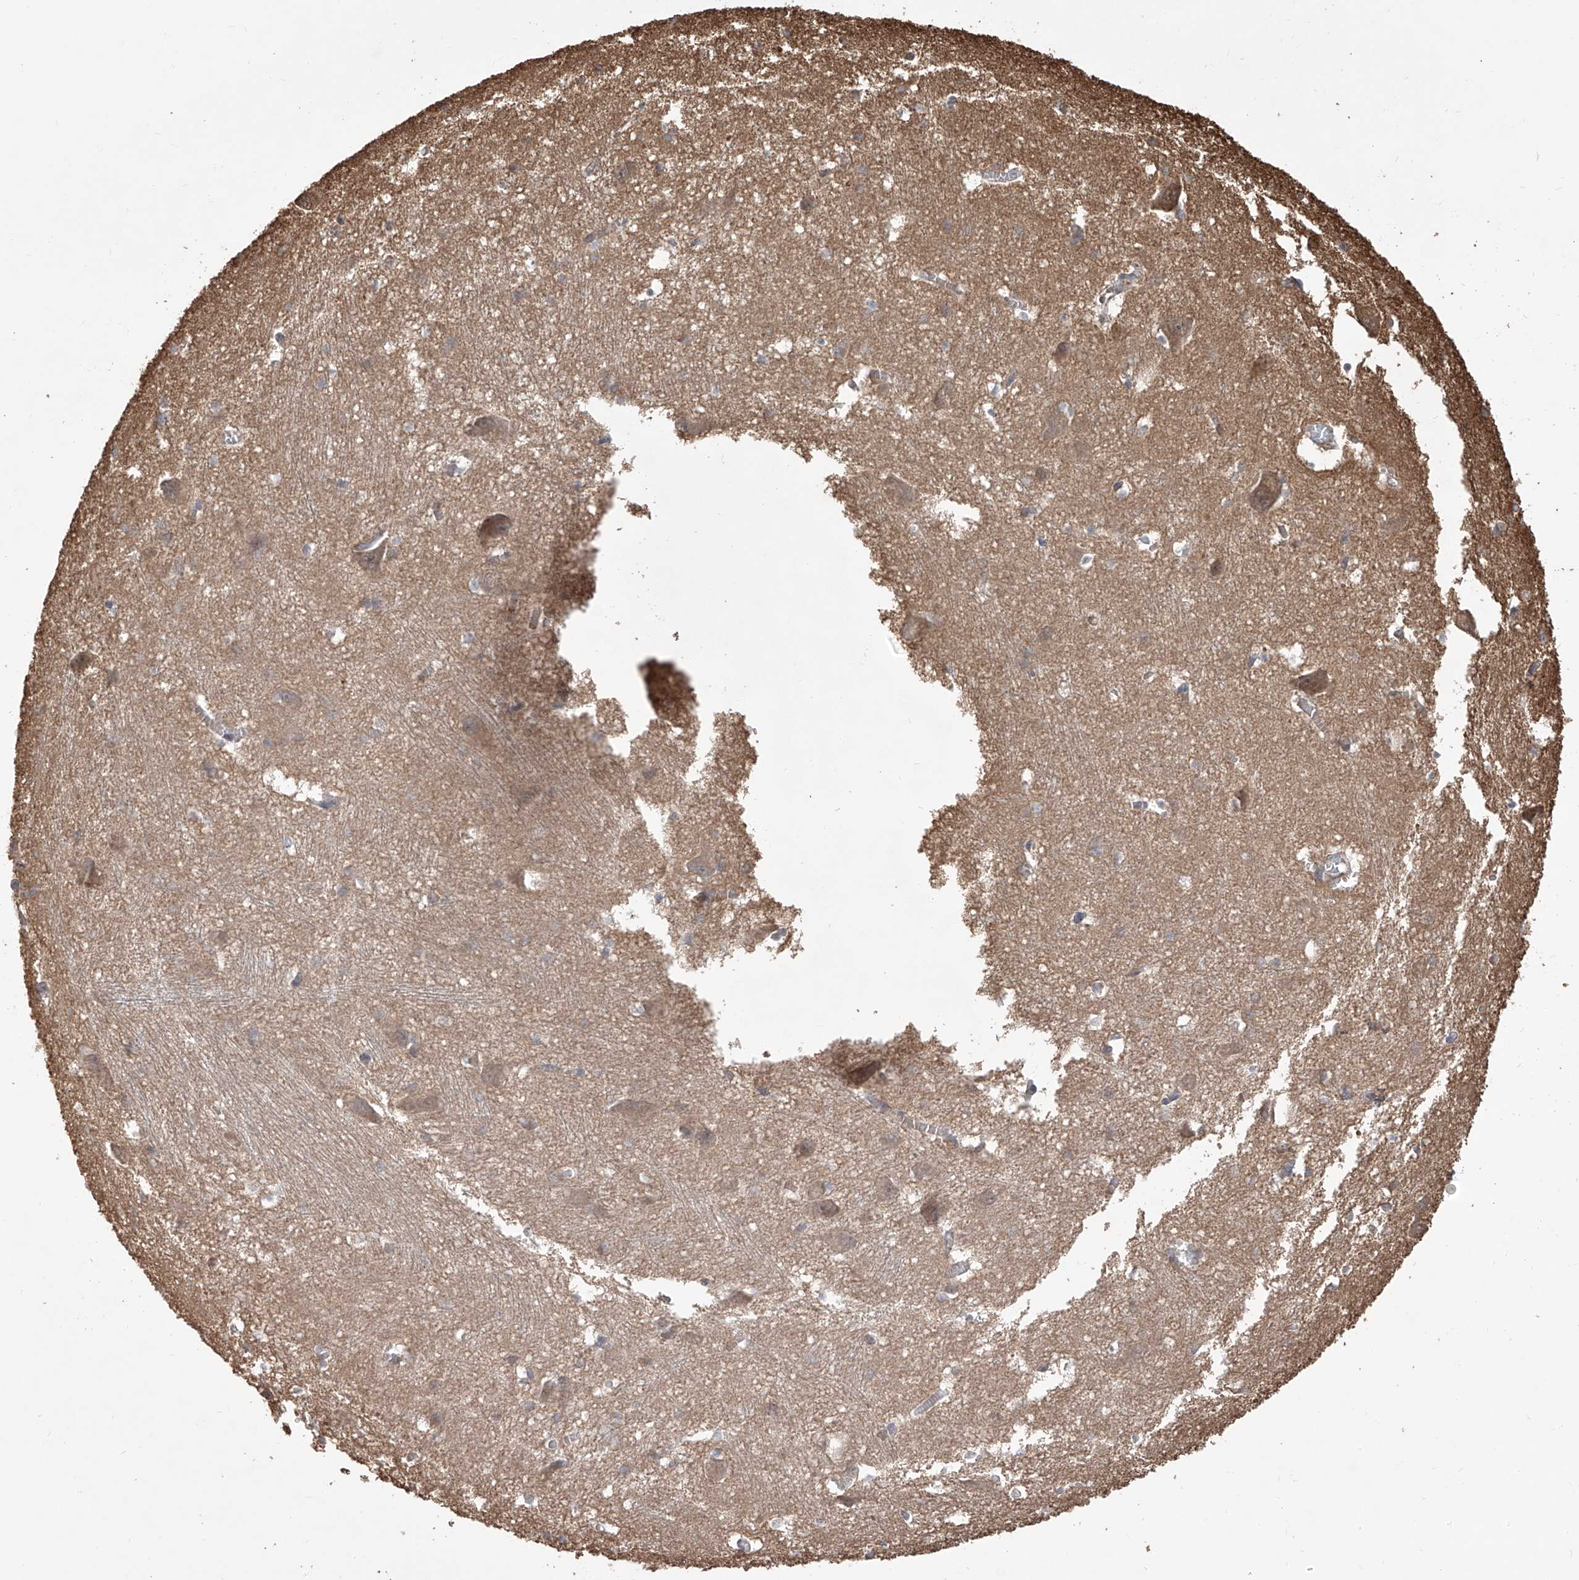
{"staining": {"intensity": "weak", "quantity": "<25%", "location": "cytoplasmic/membranous"}, "tissue": "caudate", "cell_type": "Glial cells", "image_type": "normal", "snomed": [{"axis": "morphology", "description": "Normal tissue, NOS"}, {"axis": "topography", "description": "Lateral ventricle wall"}], "caption": "This is a histopathology image of immunohistochemistry (IHC) staining of normal caudate, which shows no positivity in glial cells. (DAB (3,3'-diaminobenzidine) immunohistochemistry (IHC) visualized using brightfield microscopy, high magnification).", "gene": "HOXC8", "patient": {"sex": "male", "age": 37}}